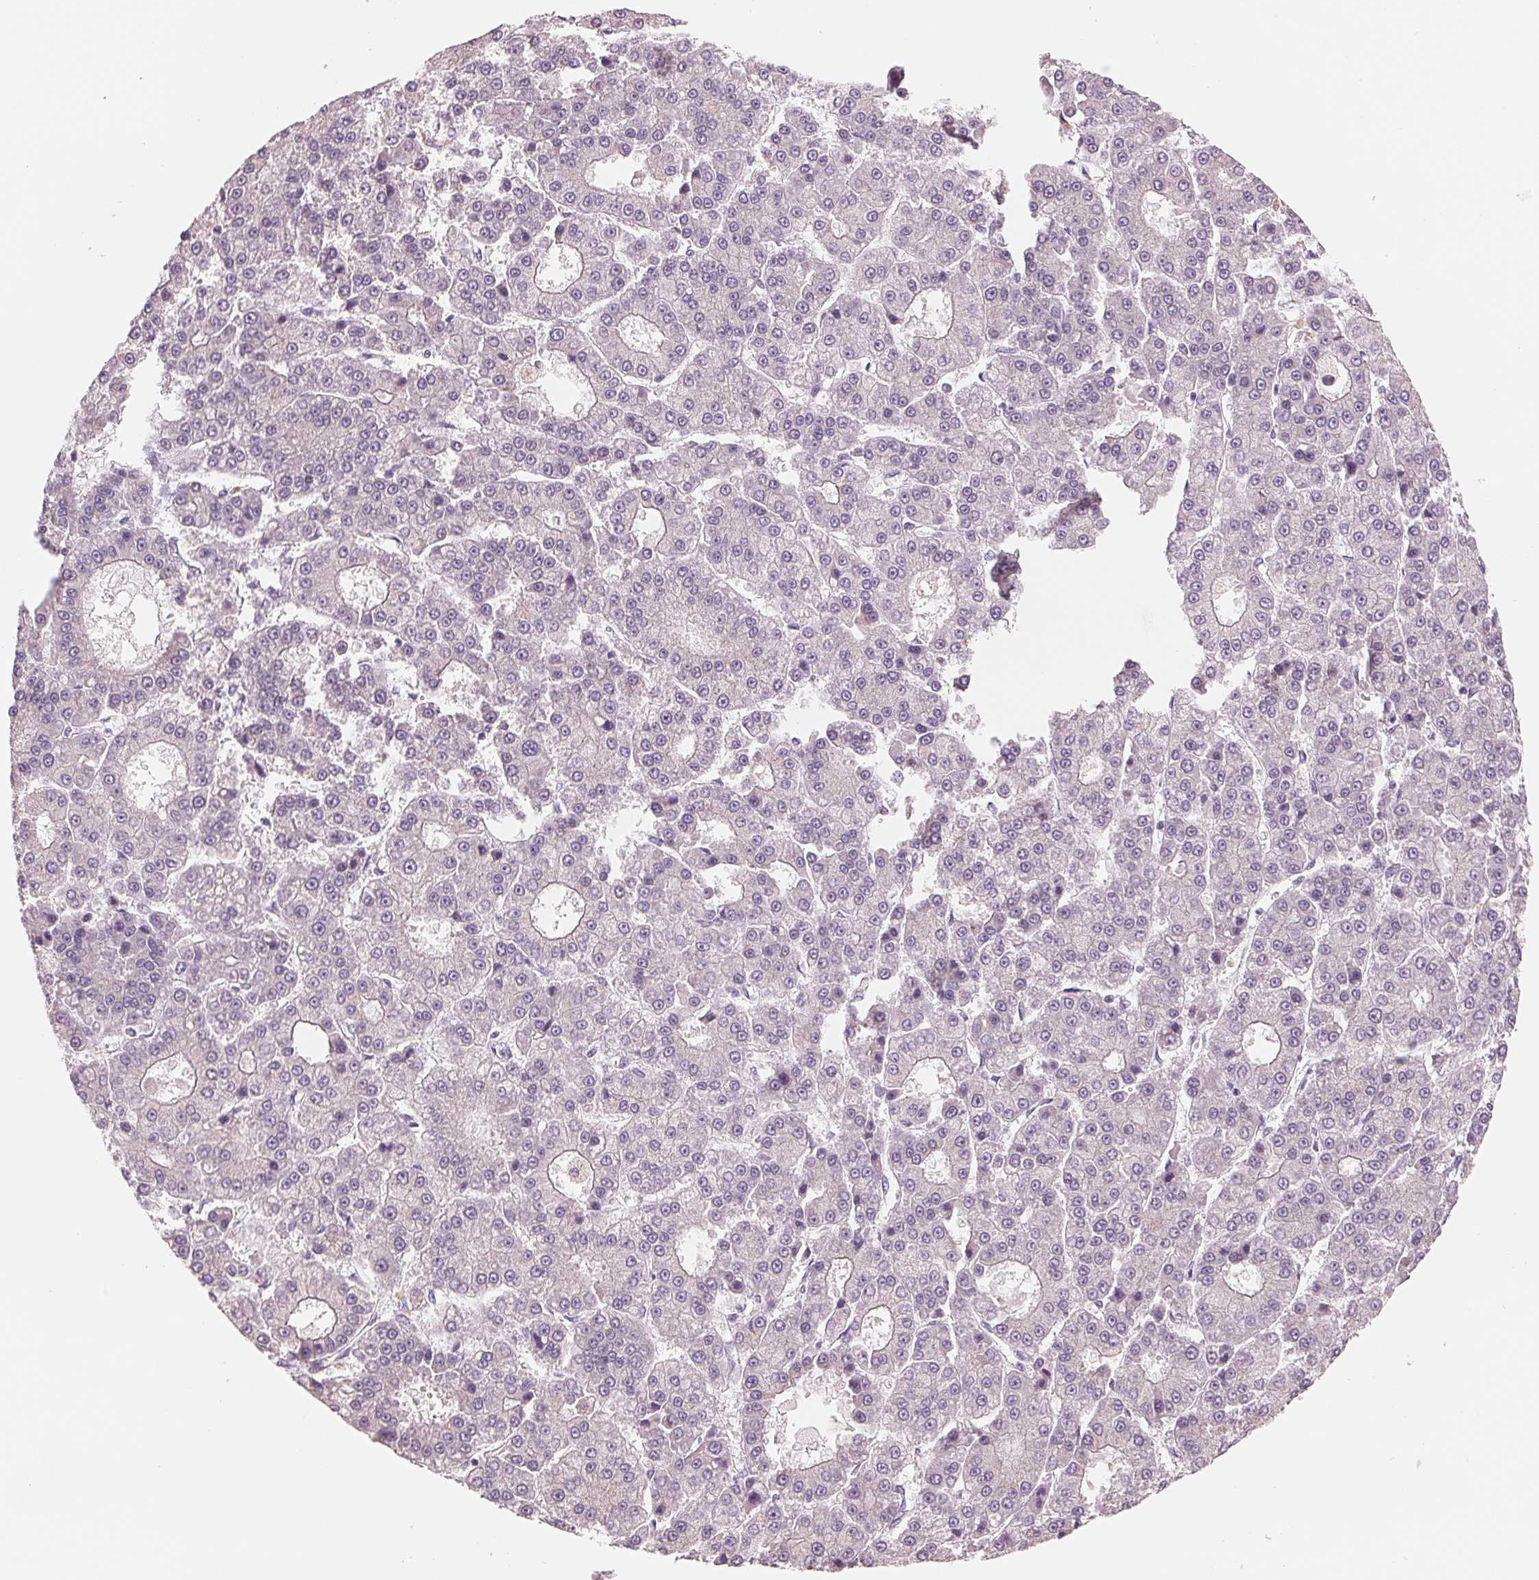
{"staining": {"intensity": "negative", "quantity": "none", "location": "none"}, "tissue": "liver cancer", "cell_type": "Tumor cells", "image_type": "cancer", "snomed": [{"axis": "morphology", "description": "Carcinoma, Hepatocellular, NOS"}, {"axis": "topography", "description": "Liver"}], "caption": "Immunohistochemistry (IHC) of human liver cancer (hepatocellular carcinoma) reveals no staining in tumor cells. (DAB IHC, high magnification).", "gene": "IL9R", "patient": {"sex": "male", "age": 70}}